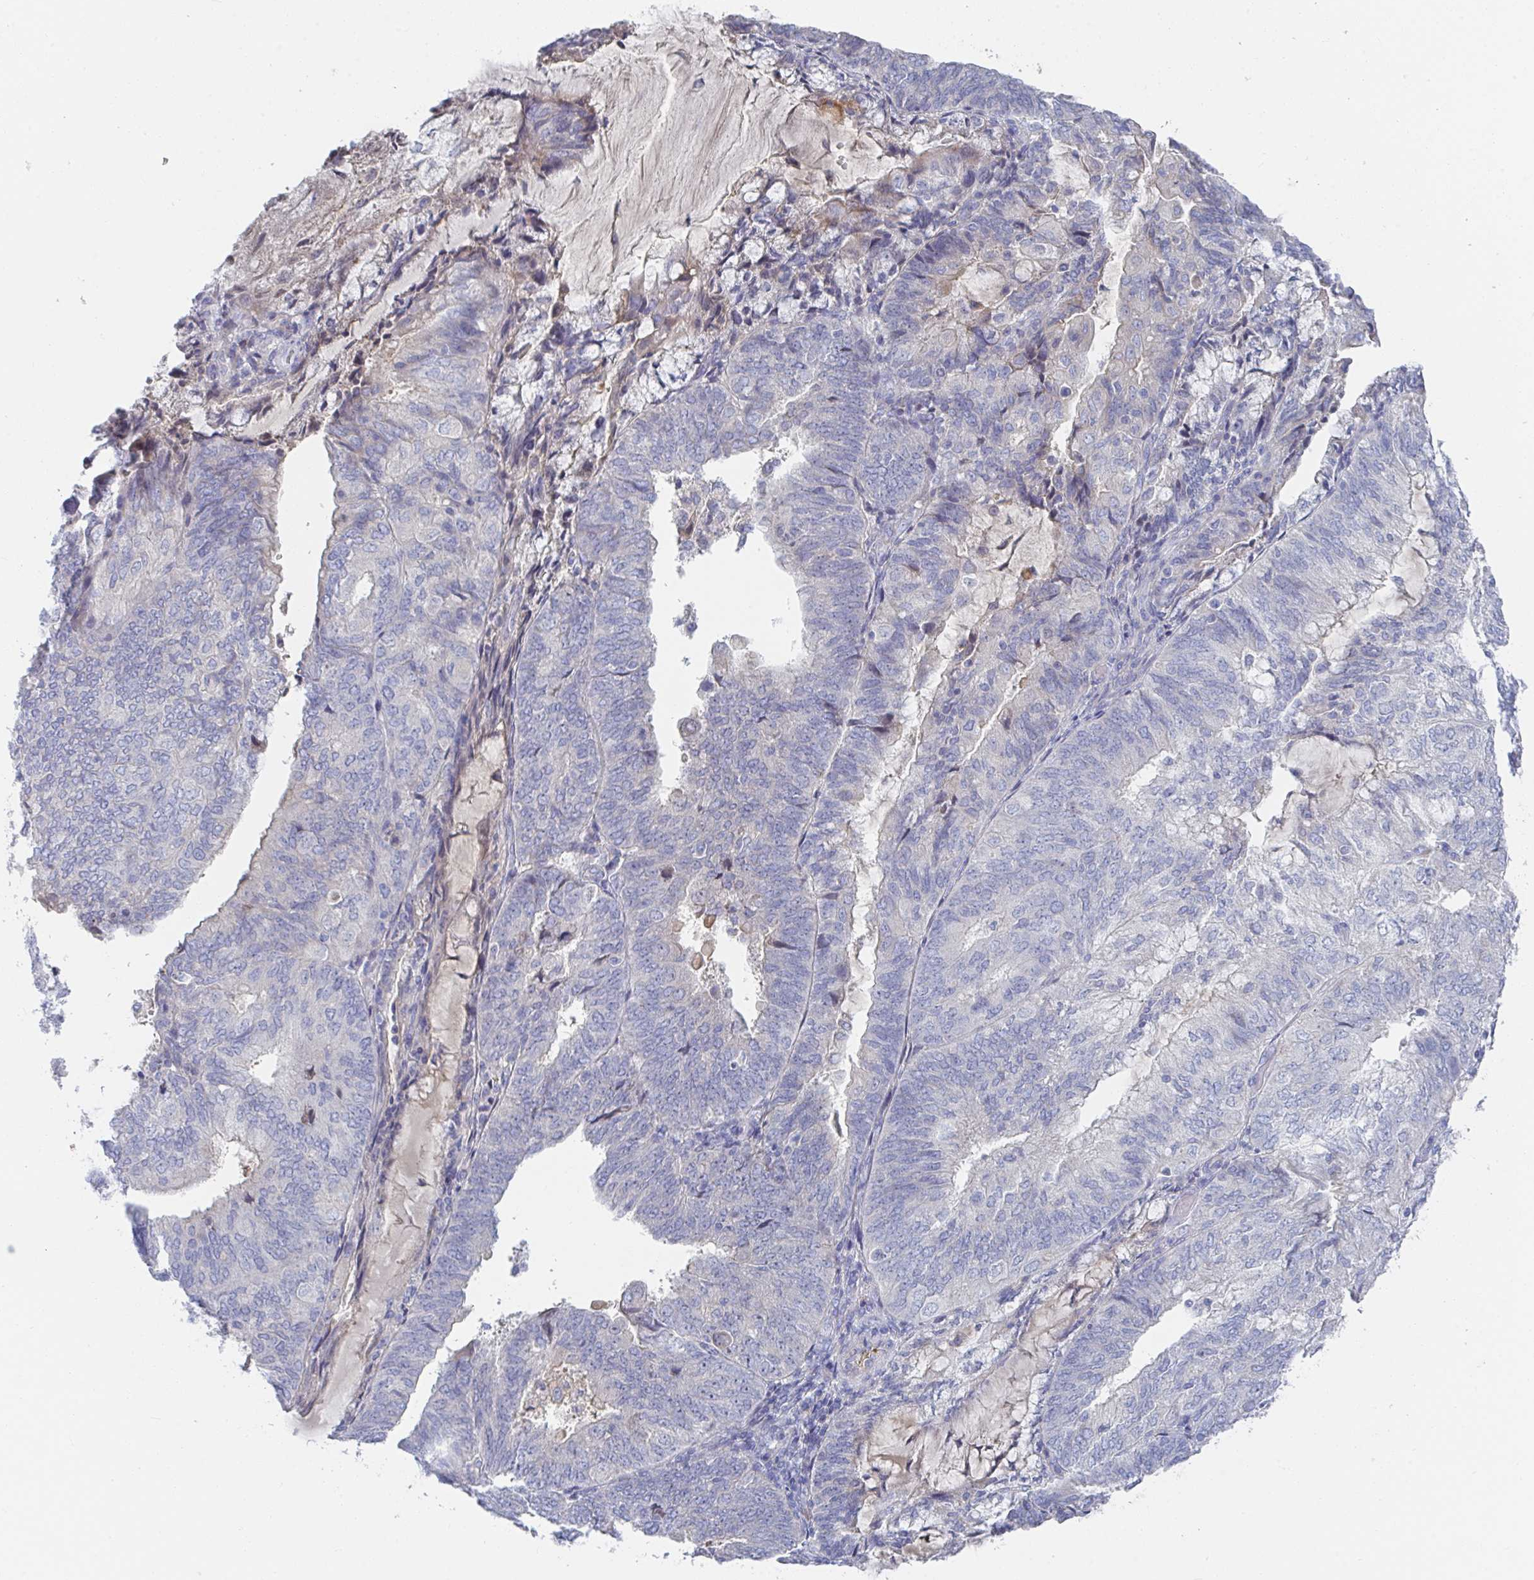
{"staining": {"intensity": "negative", "quantity": "none", "location": "none"}, "tissue": "endometrial cancer", "cell_type": "Tumor cells", "image_type": "cancer", "snomed": [{"axis": "morphology", "description": "Adenocarcinoma, NOS"}, {"axis": "topography", "description": "Endometrium"}], "caption": "A histopathology image of endometrial cancer (adenocarcinoma) stained for a protein exhibits no brown staining in tumor cells.", "gene": "TNFAIP6", "patient": {"sex": "female", "age": 81}}